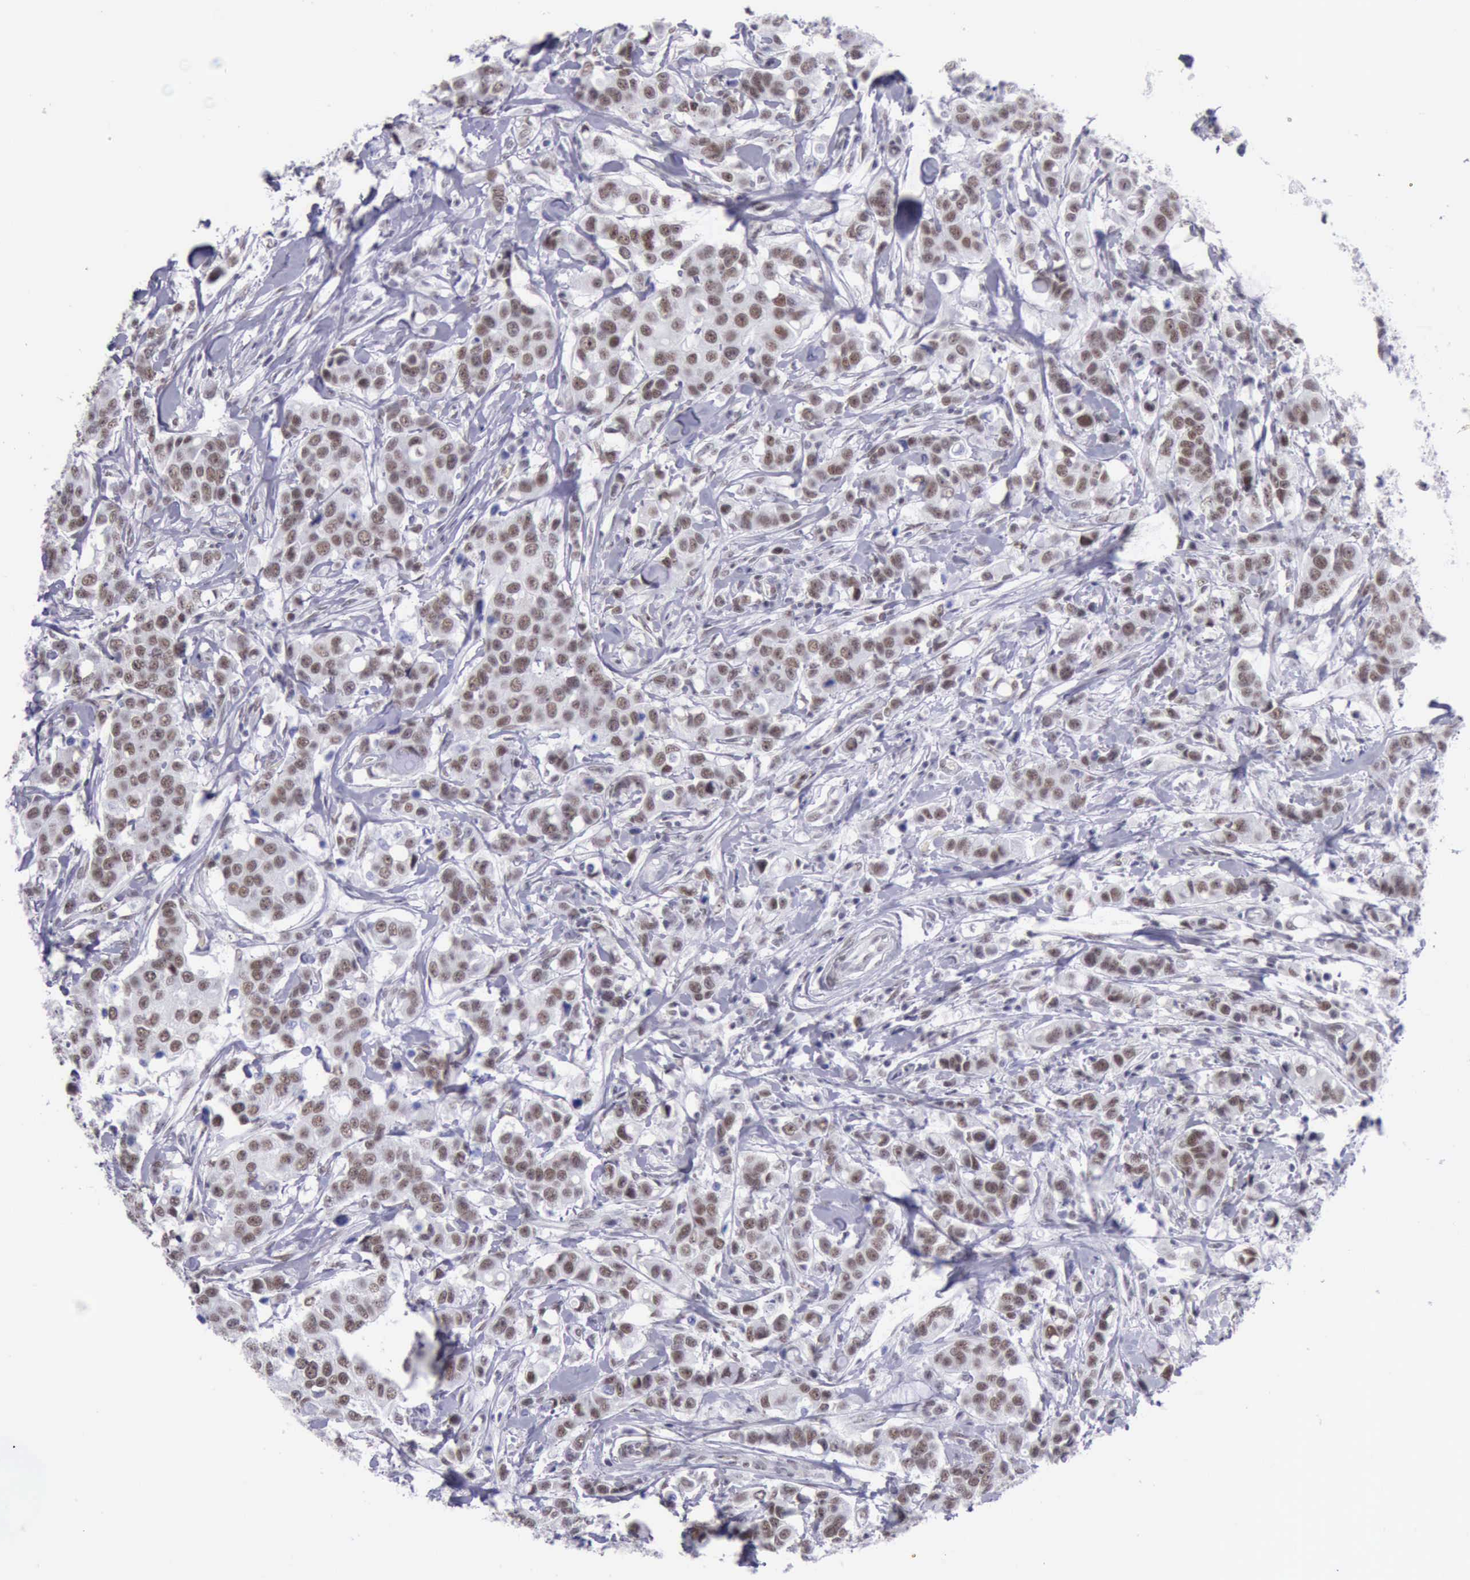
{"staining": {"intensity": "weak", "quantity": "25%-75%", "location": "nuclear"}, "tissue": "breast cancer", "cell_type": "Tumor cells", "image_type": "cancer", "snomed": [{"axis": "morphology", "description": "Duct carcinoma"}, {"axis": "topography", "description": "Breast"}], "caption": "Breast cancer (infiltrating ductal carcinoma) tissue reveals weak nuclear staining in approximately 25%-75% of tumor cells", "gene": "EP300", "patient": {"sex": "female", "age": 27}}